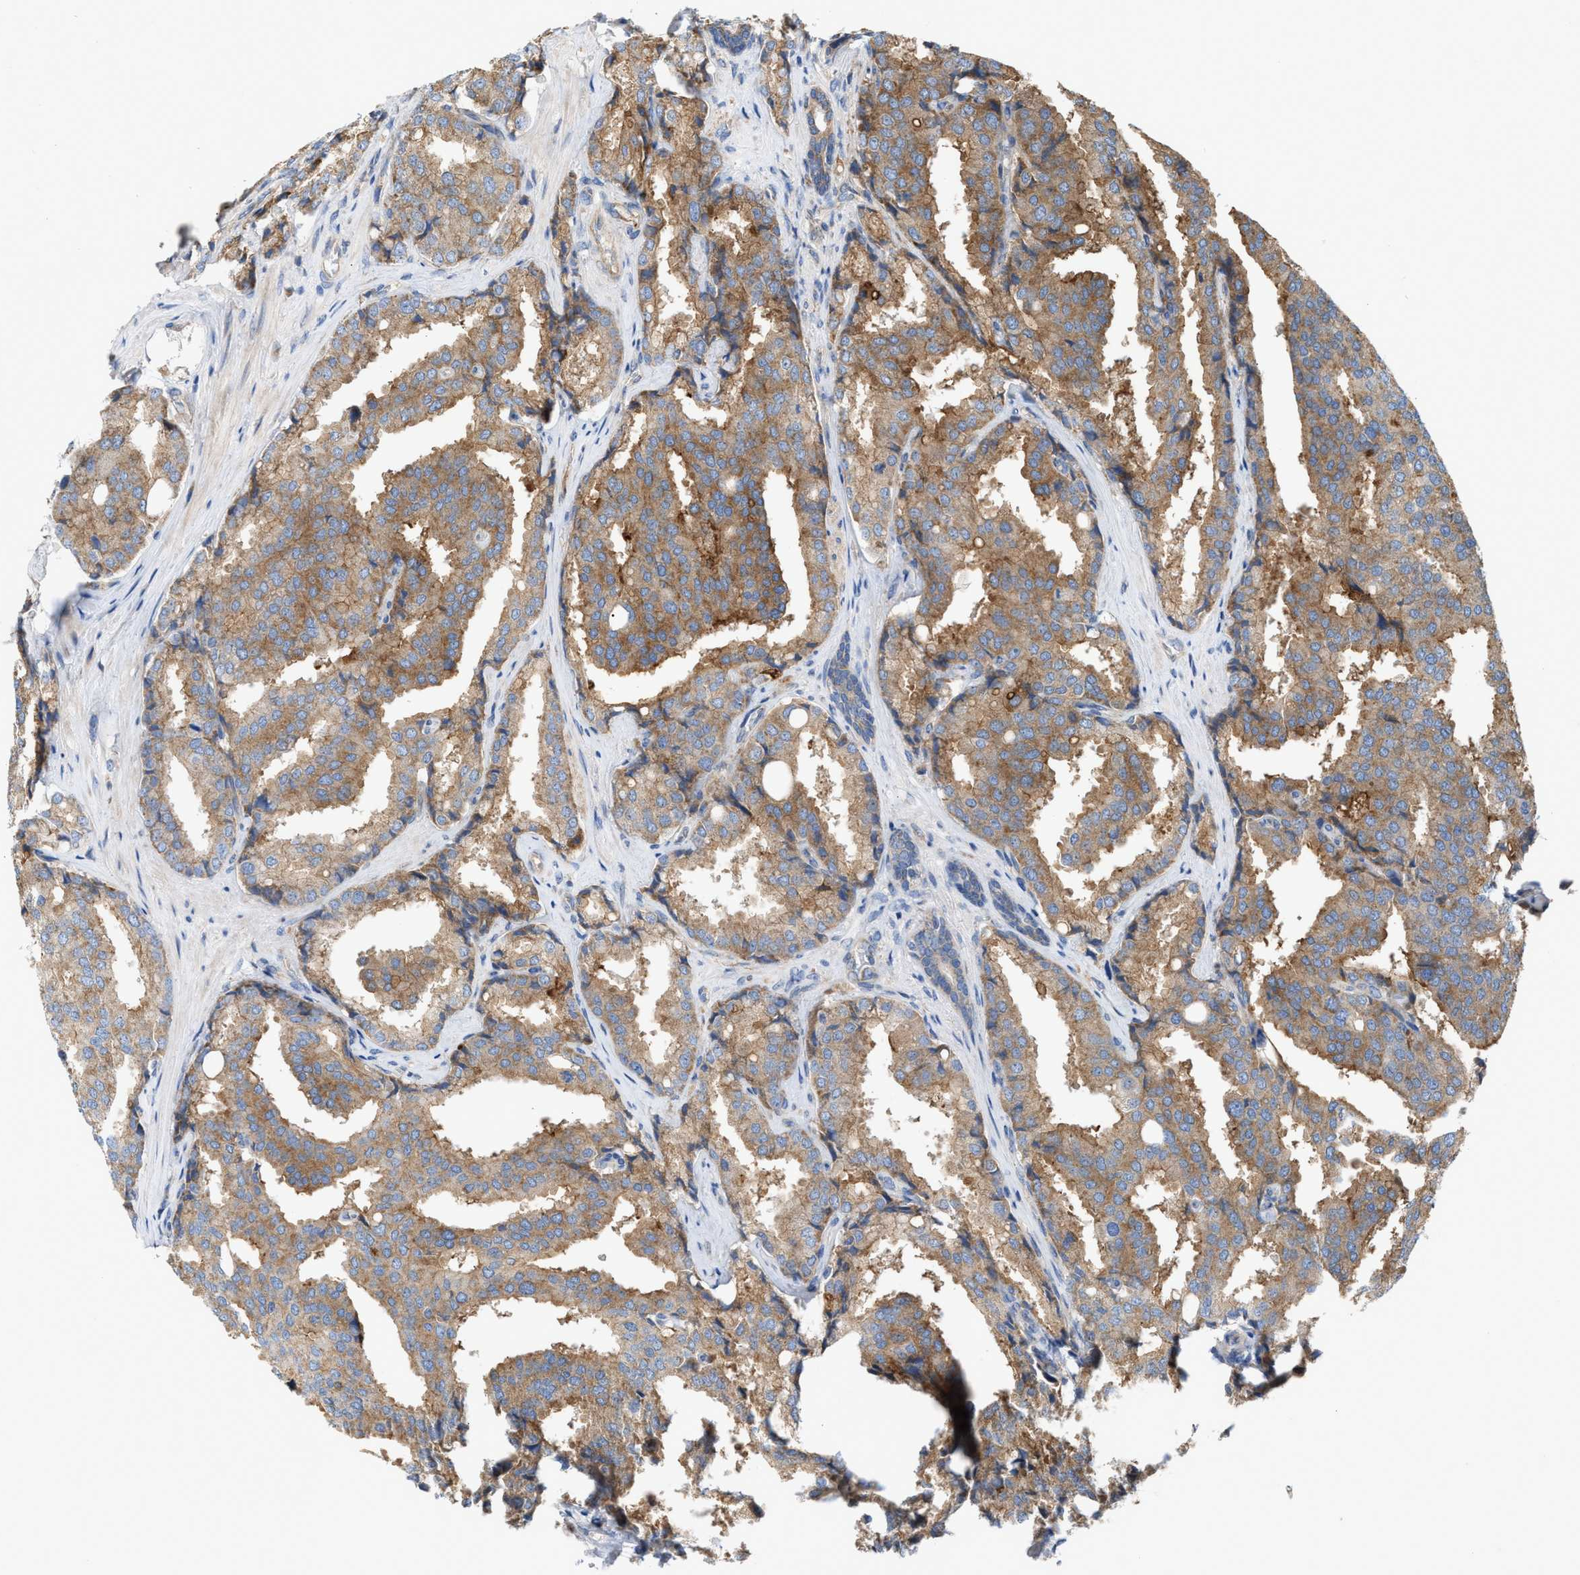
{"staining": {"intensity": "moderate", "quantity": ">75%", "location": "cytoplasmic/membranous"}, "tissue": "prostate cancer", "cell_type": "Tumor cells", "image_type": "cancer", "snomed": [{"axis": "morphology", "description": "Adenocarcinoma, High grade"}, {"axis": "topography", "description": "Prostate"}], "caption": "Protein staining reveals moderate cytoplasmic/membranous expression in approximately >75% of tumor cells in prostate cancer (adenocarcinoma (high-grade)).", "gene": "OXSM", "patient": {"sex": "male", "age": 50}}